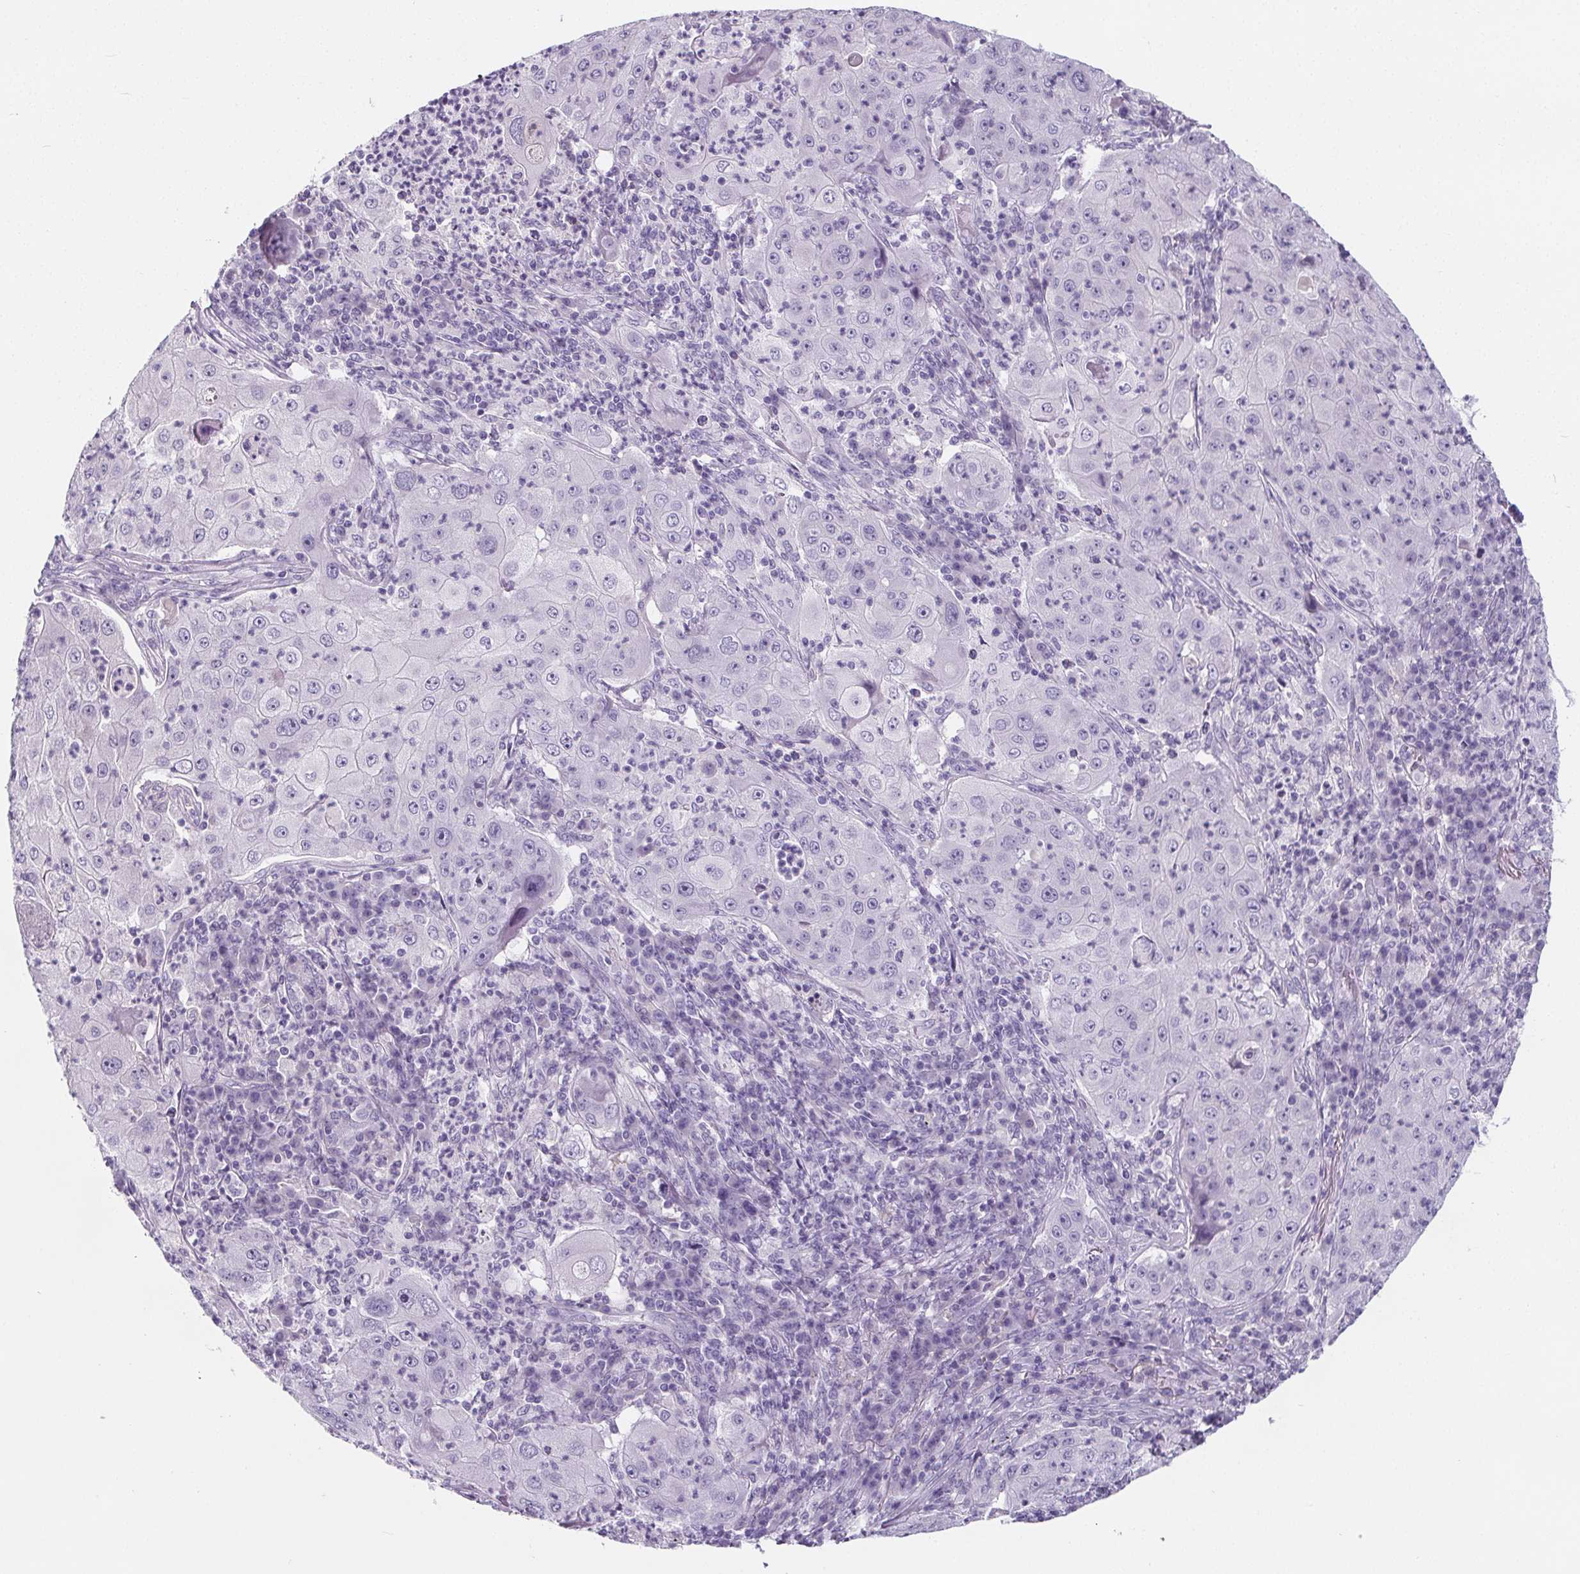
{"staining": {"intensity": "negative", "quantity": "none", "location": "none"}, "tissue": "lung cancer", "cell_type": "Tumor cells", "image_type": "cancer", "snomed": [{"axis": "morphology", "description": "Squamous cell carcinoma, NOS"}, {"axis": "topography", "description": "Lung"}], "caption": "Immunohistochemistry (IHC) of lung cancer reveals no staining in tumor cells.", "gene": "ADRB1", "patient": {"sex": "female", "age": 59}}